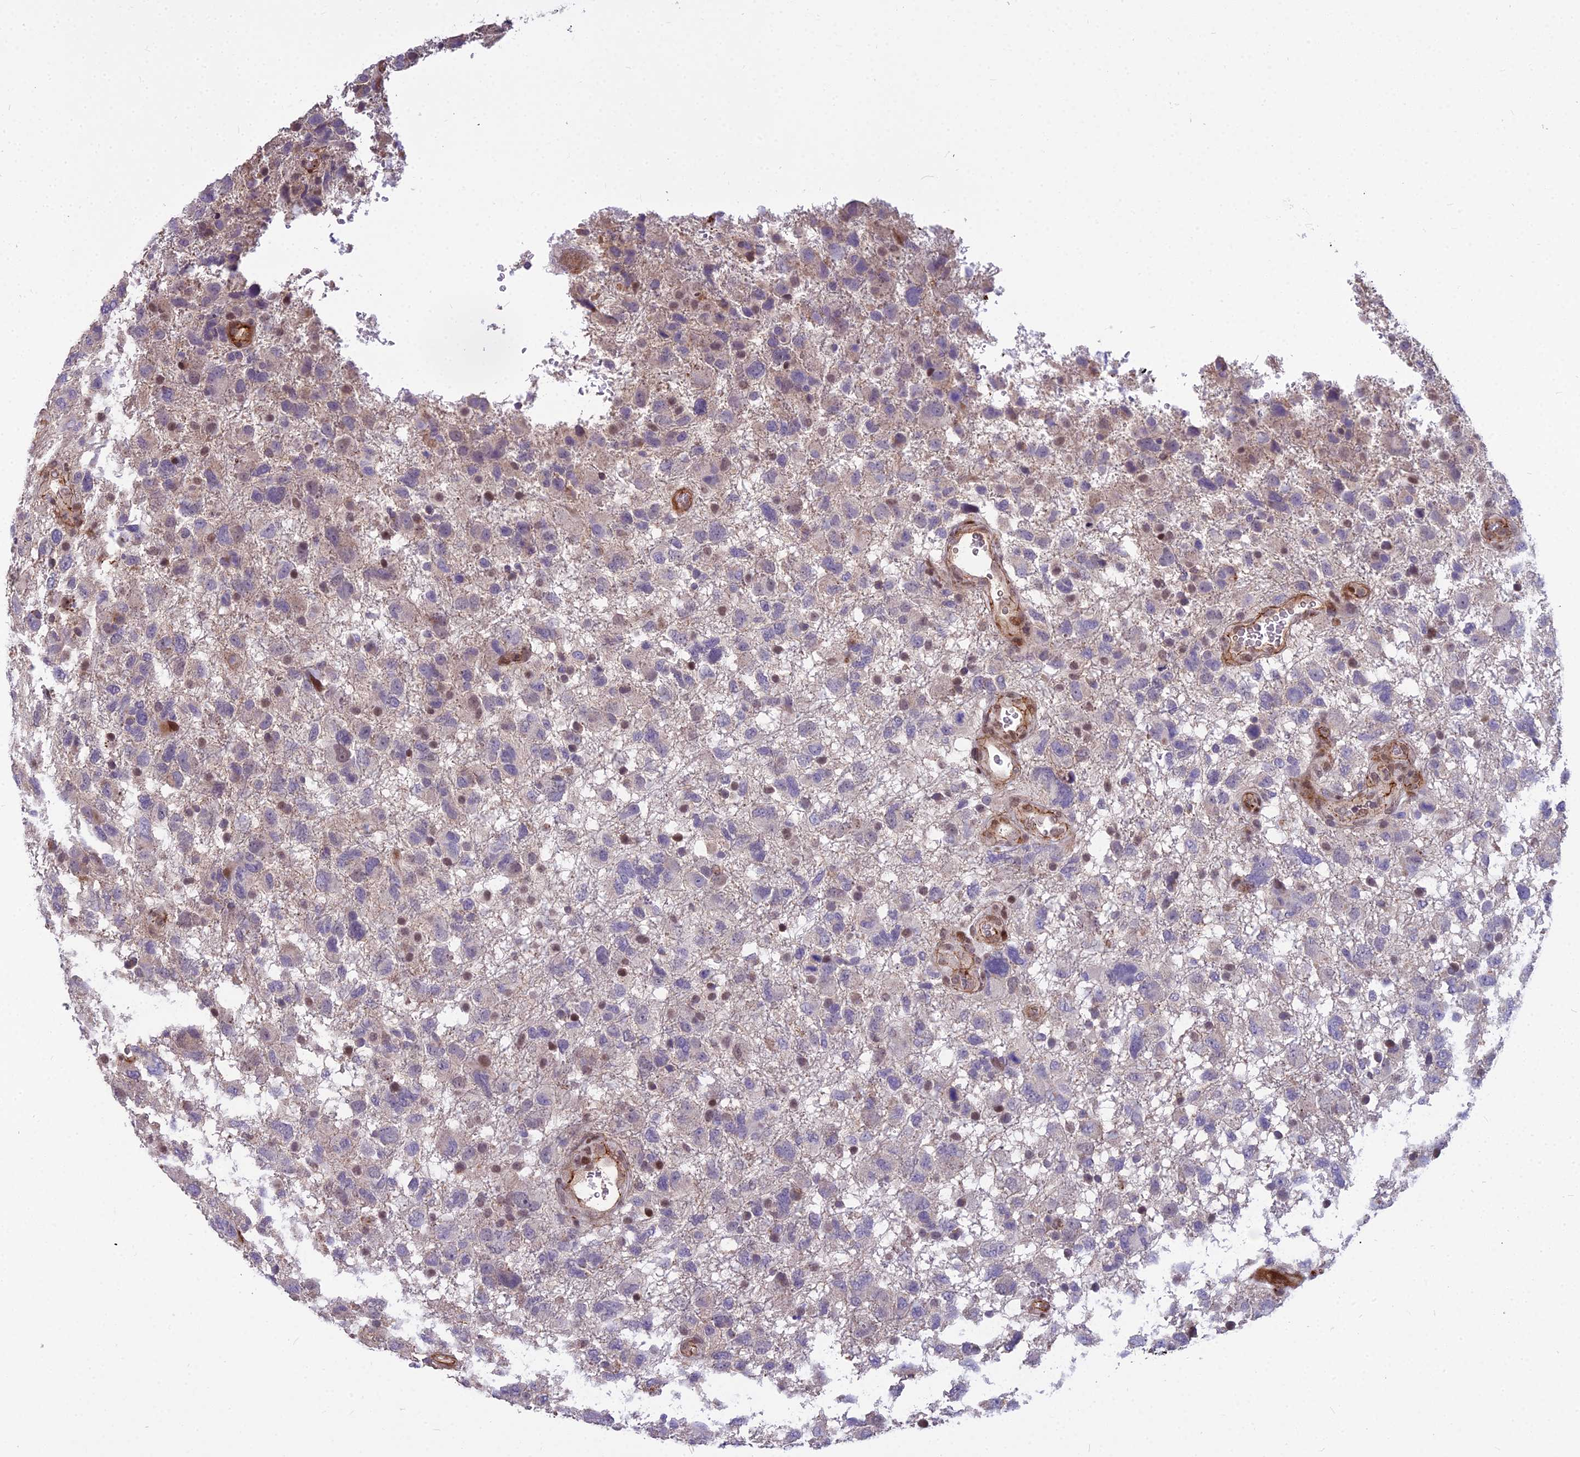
{"staining": {"intensity": "negative", "quantity": "none", "location": "none"}, "tissue": "glioma", "cell_type": "Tumor cells", "image_type": "cancer", "snomed": [{"axis": "morphology", "description": "Glioma, malignant, High grade"}, {"axis": "topography", "description": "Brain"}], "caption": "IHC photomicrograph of neoplastic tissue: glioma stained with DAB (3,3'-diaminobenzidine) reveals no significant protein staining in tumor cells. (DAB (3,3'-diaminobenzidine) IHC, high magnification).", "gene": "GLYATL3", "patient": {"sex": "male", "age": 61}}